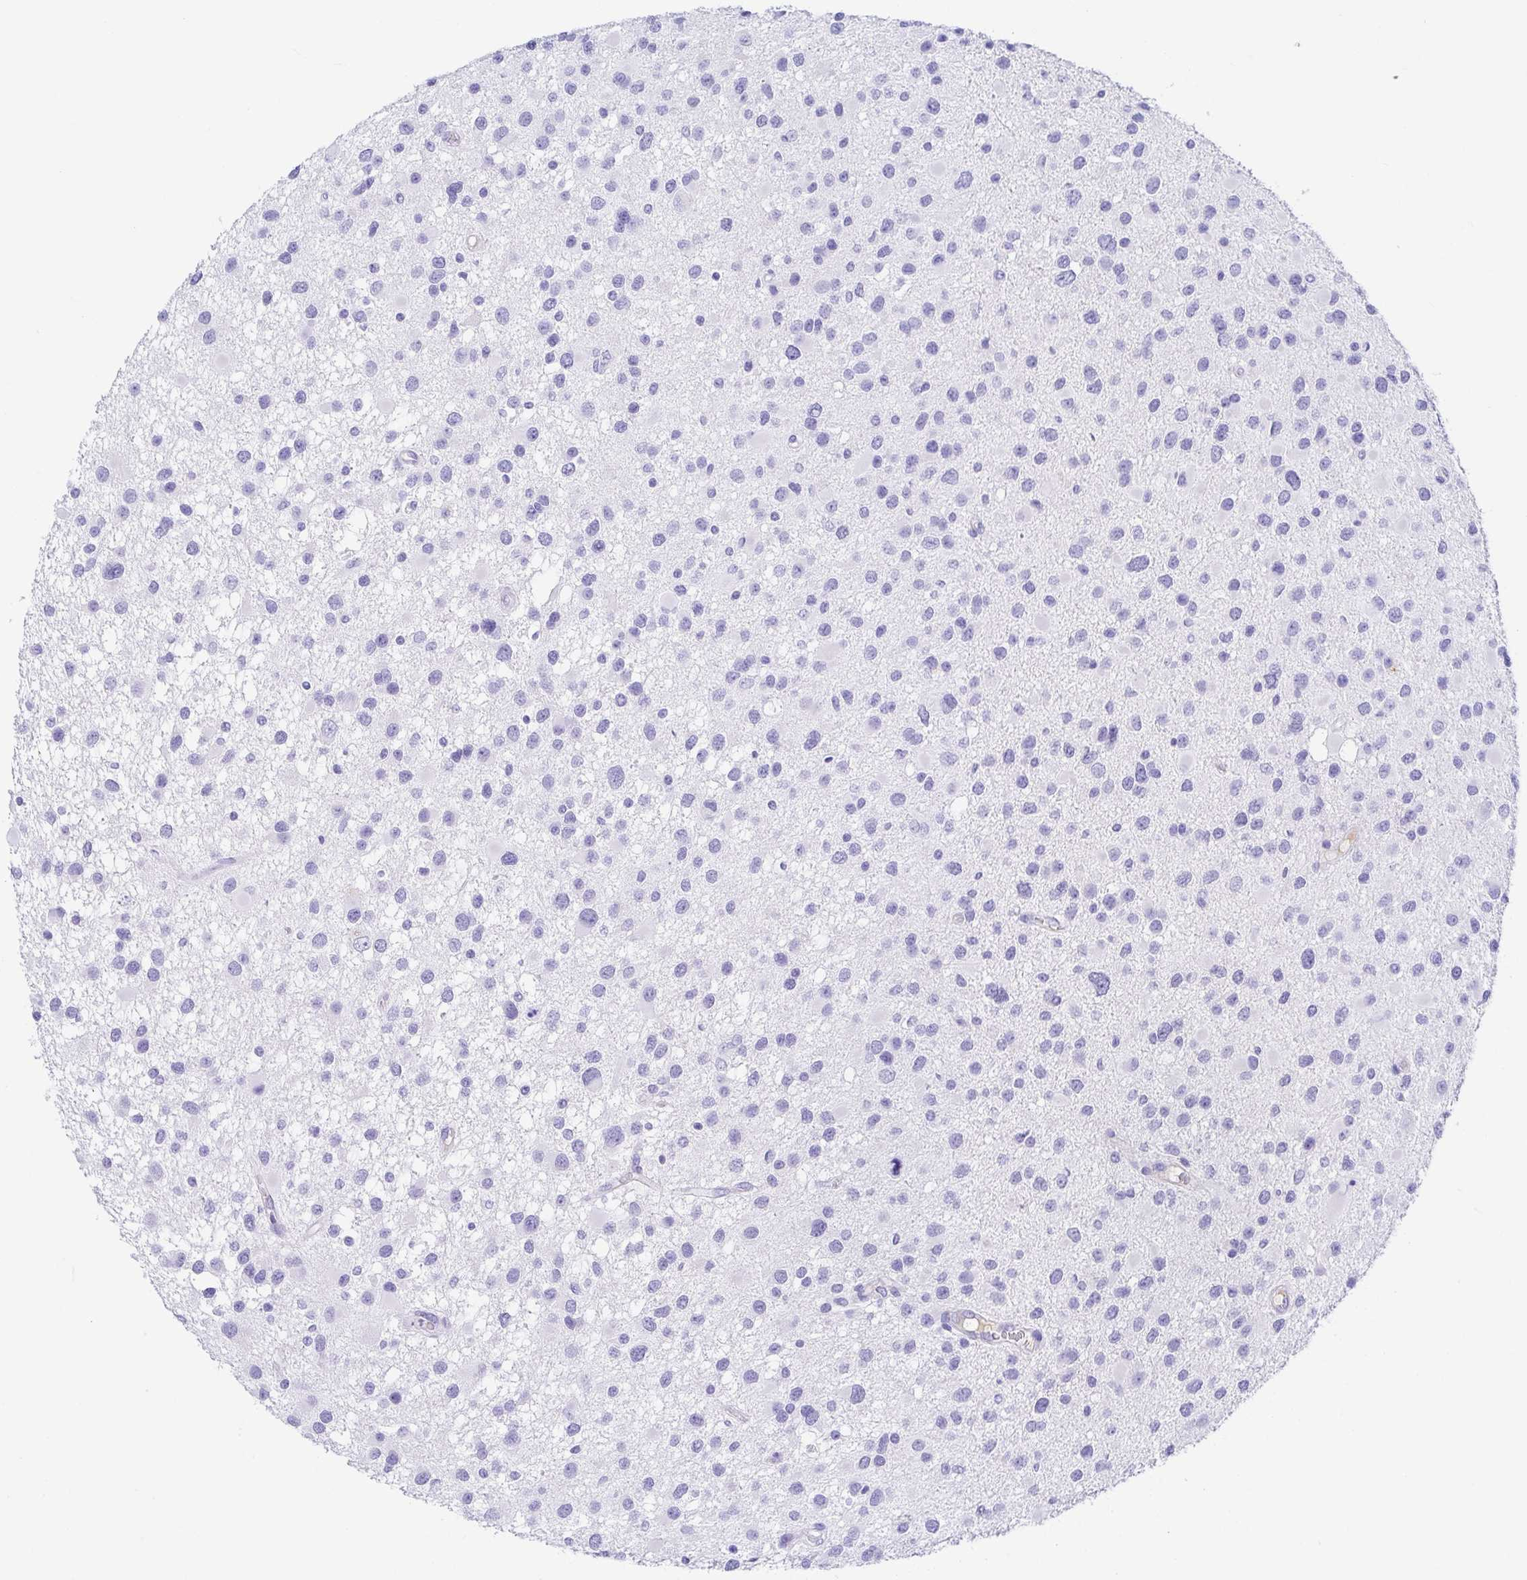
{"staining": {"intensity": "negative", "quantity": "none", "location": "none"}, "tissue": "glioma", "cell_type": "Tumor cells", "image_type": "cancer", "snomed": [{"axis": "morphology", "description": "Glioma, malignant, Low grade"}, {"axis": "topography", "description": "Brain"}], "caption": "This is an immunohistochemistry (IHC) photomicrograph of glioma. There is no expression in tumor cells.", "gene": "GKN1", "patient": {"sex": "female", "age": 32}}